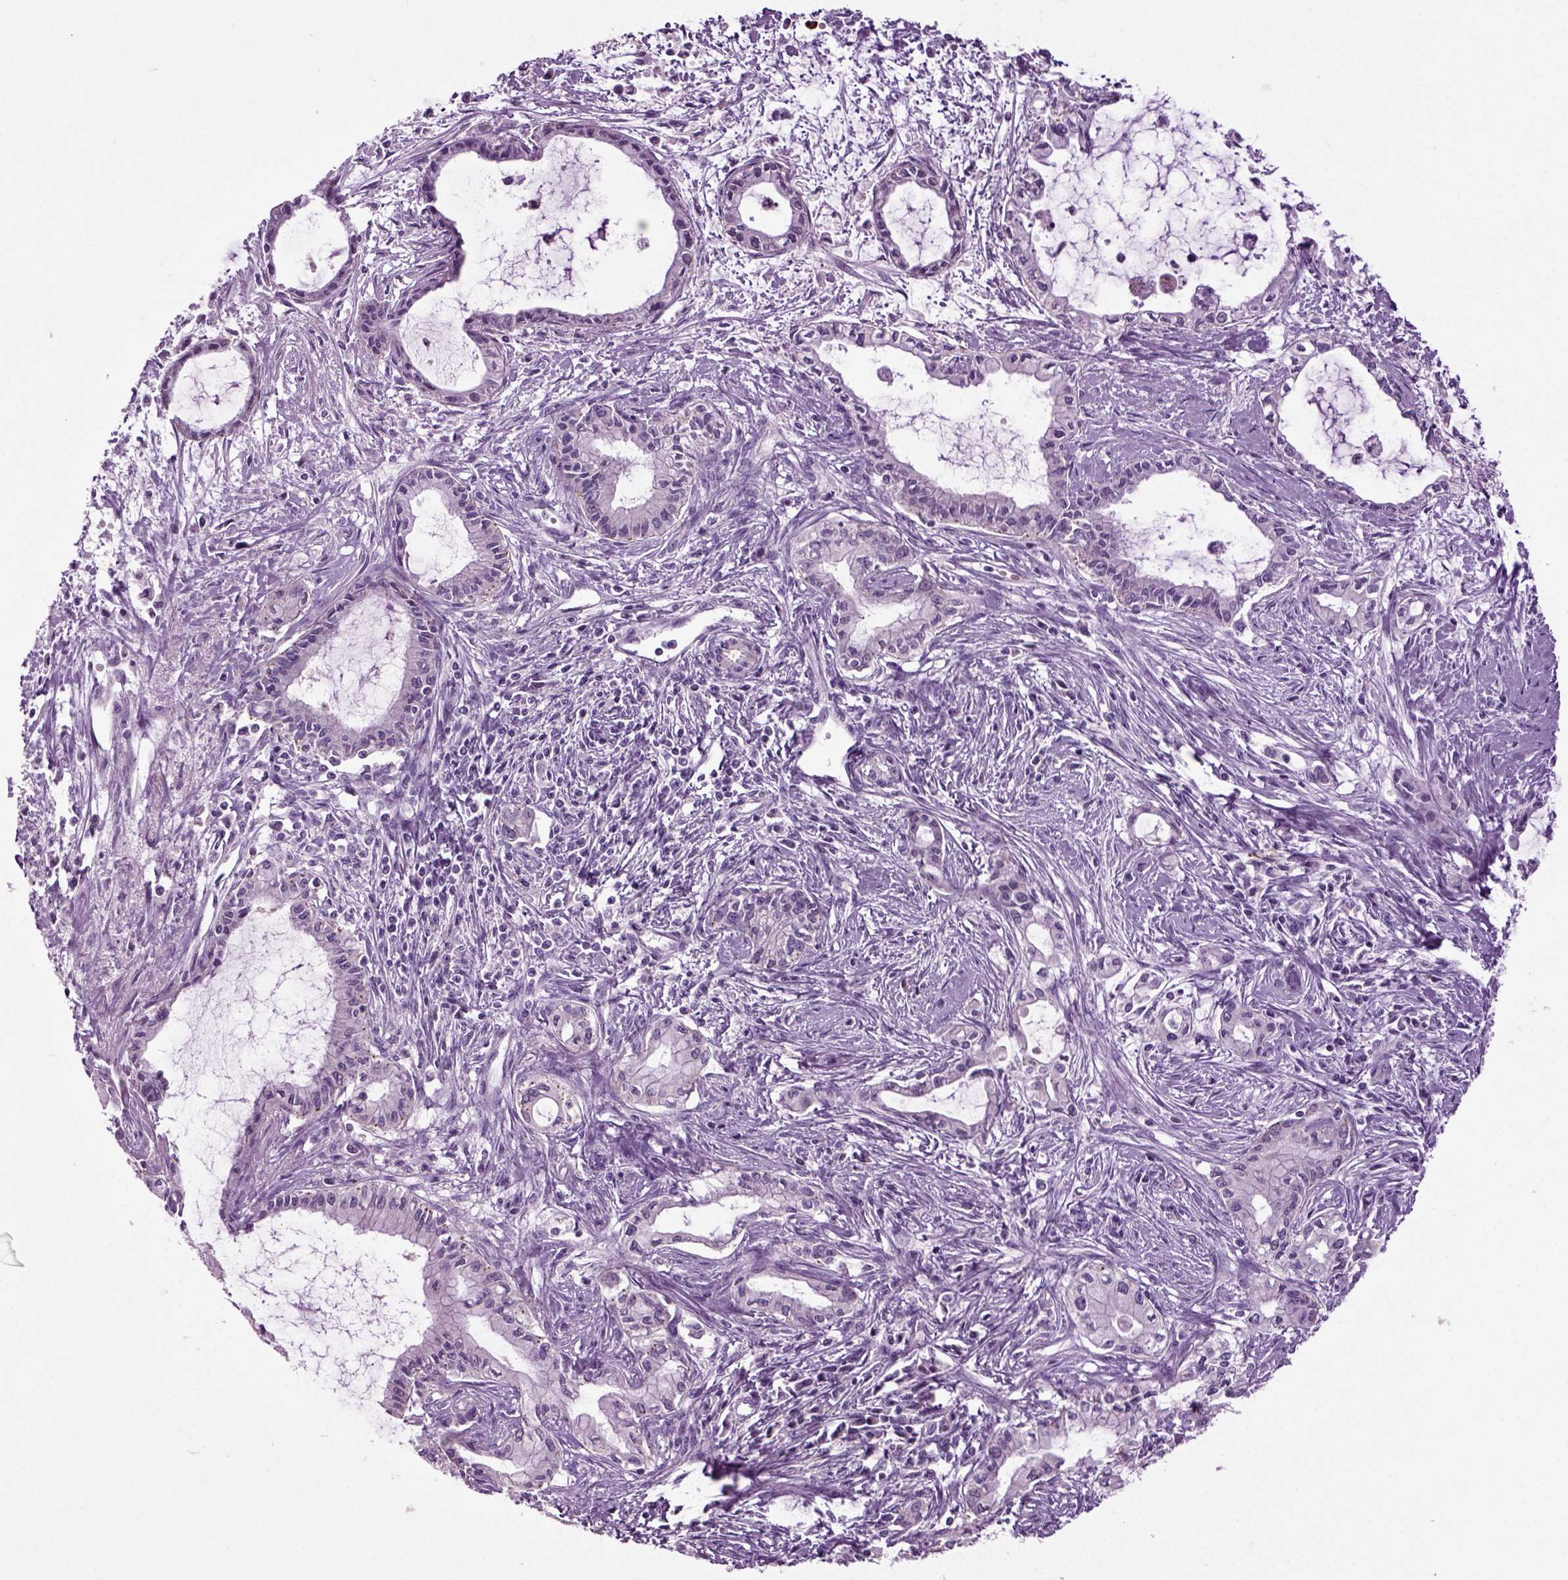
{"staining": {"intensity": "negative", "quantity": "none", "location": "none"}, "tissue": "pancreatic cancer", "cell_type": "Tumor cells", "image_type": "cancer", "snomed": [{"axis": "morphology", "description": "Adenocarcinoma, NOS"}, {"axis": "topography", "description": "Pancreas"}], "caption": "Tumor cells are negative for protein expression in human pancreatic adenocarcinoma.", "gene": "FGF11", "patient": {"sex": "male", "age": 48}}